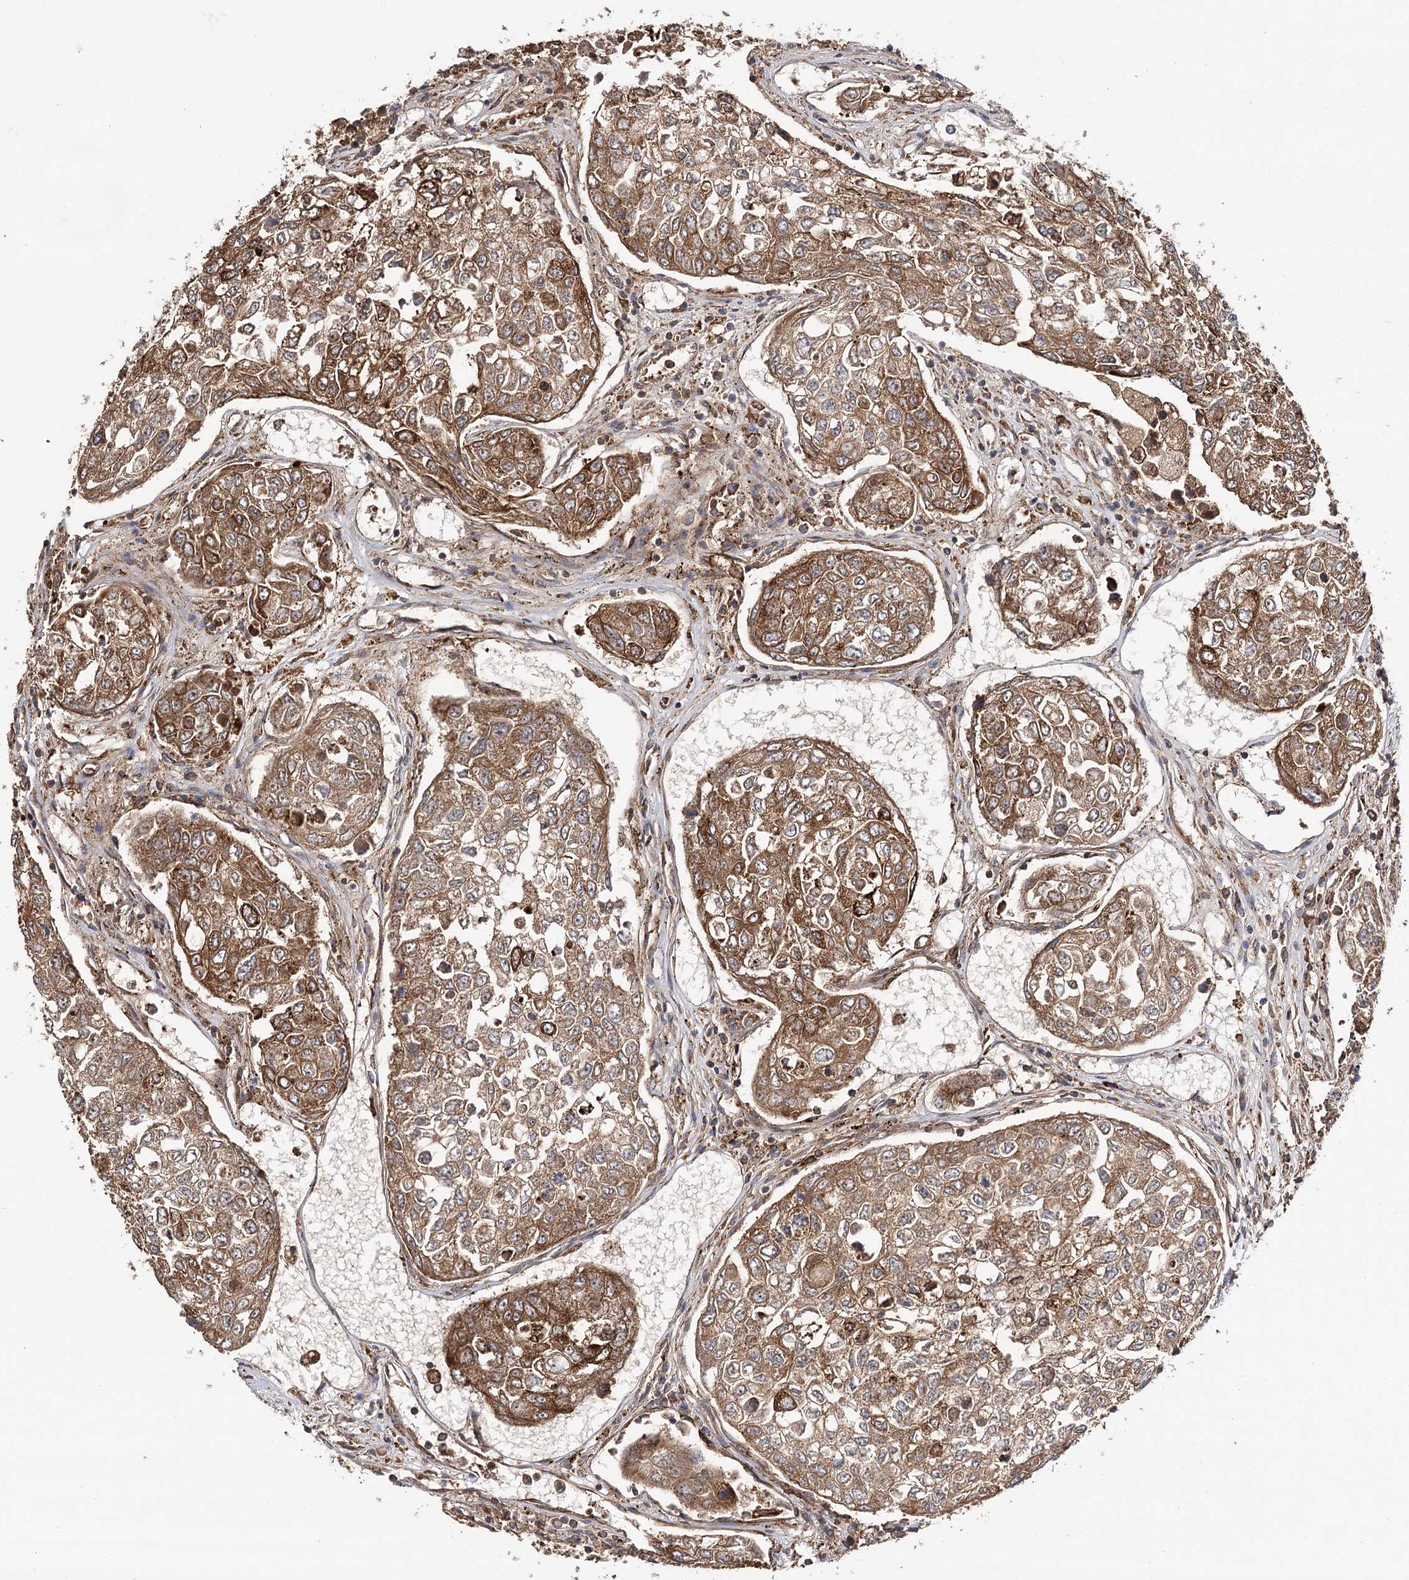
{"staining": {"intensity": "moderate", "quantity": ">75%", "location": "cytoplasmic/membranous"}, "tissue": "urothelial cancer", "cell_type": "Tumor cells", "image_type": "cancer", "snomed": [{"axis": "morphology", "description": "Urothelial carcinoma, High grade"}, {"axis": "topography", "description": "Lymph node"}, {"axis": "topography", "description": "Urinary bladder"}], "caption": "Immunohistochemistry (IHC) (DAB (3,3'-diaminobenzidine)) staining of human urothelial cancer displays moderate cytoplasmic/membranous protein positivity in approximately >75% of tumor cells.", "gene": "DNAJB14", "patient": {"sex": "male", "age": 51}}